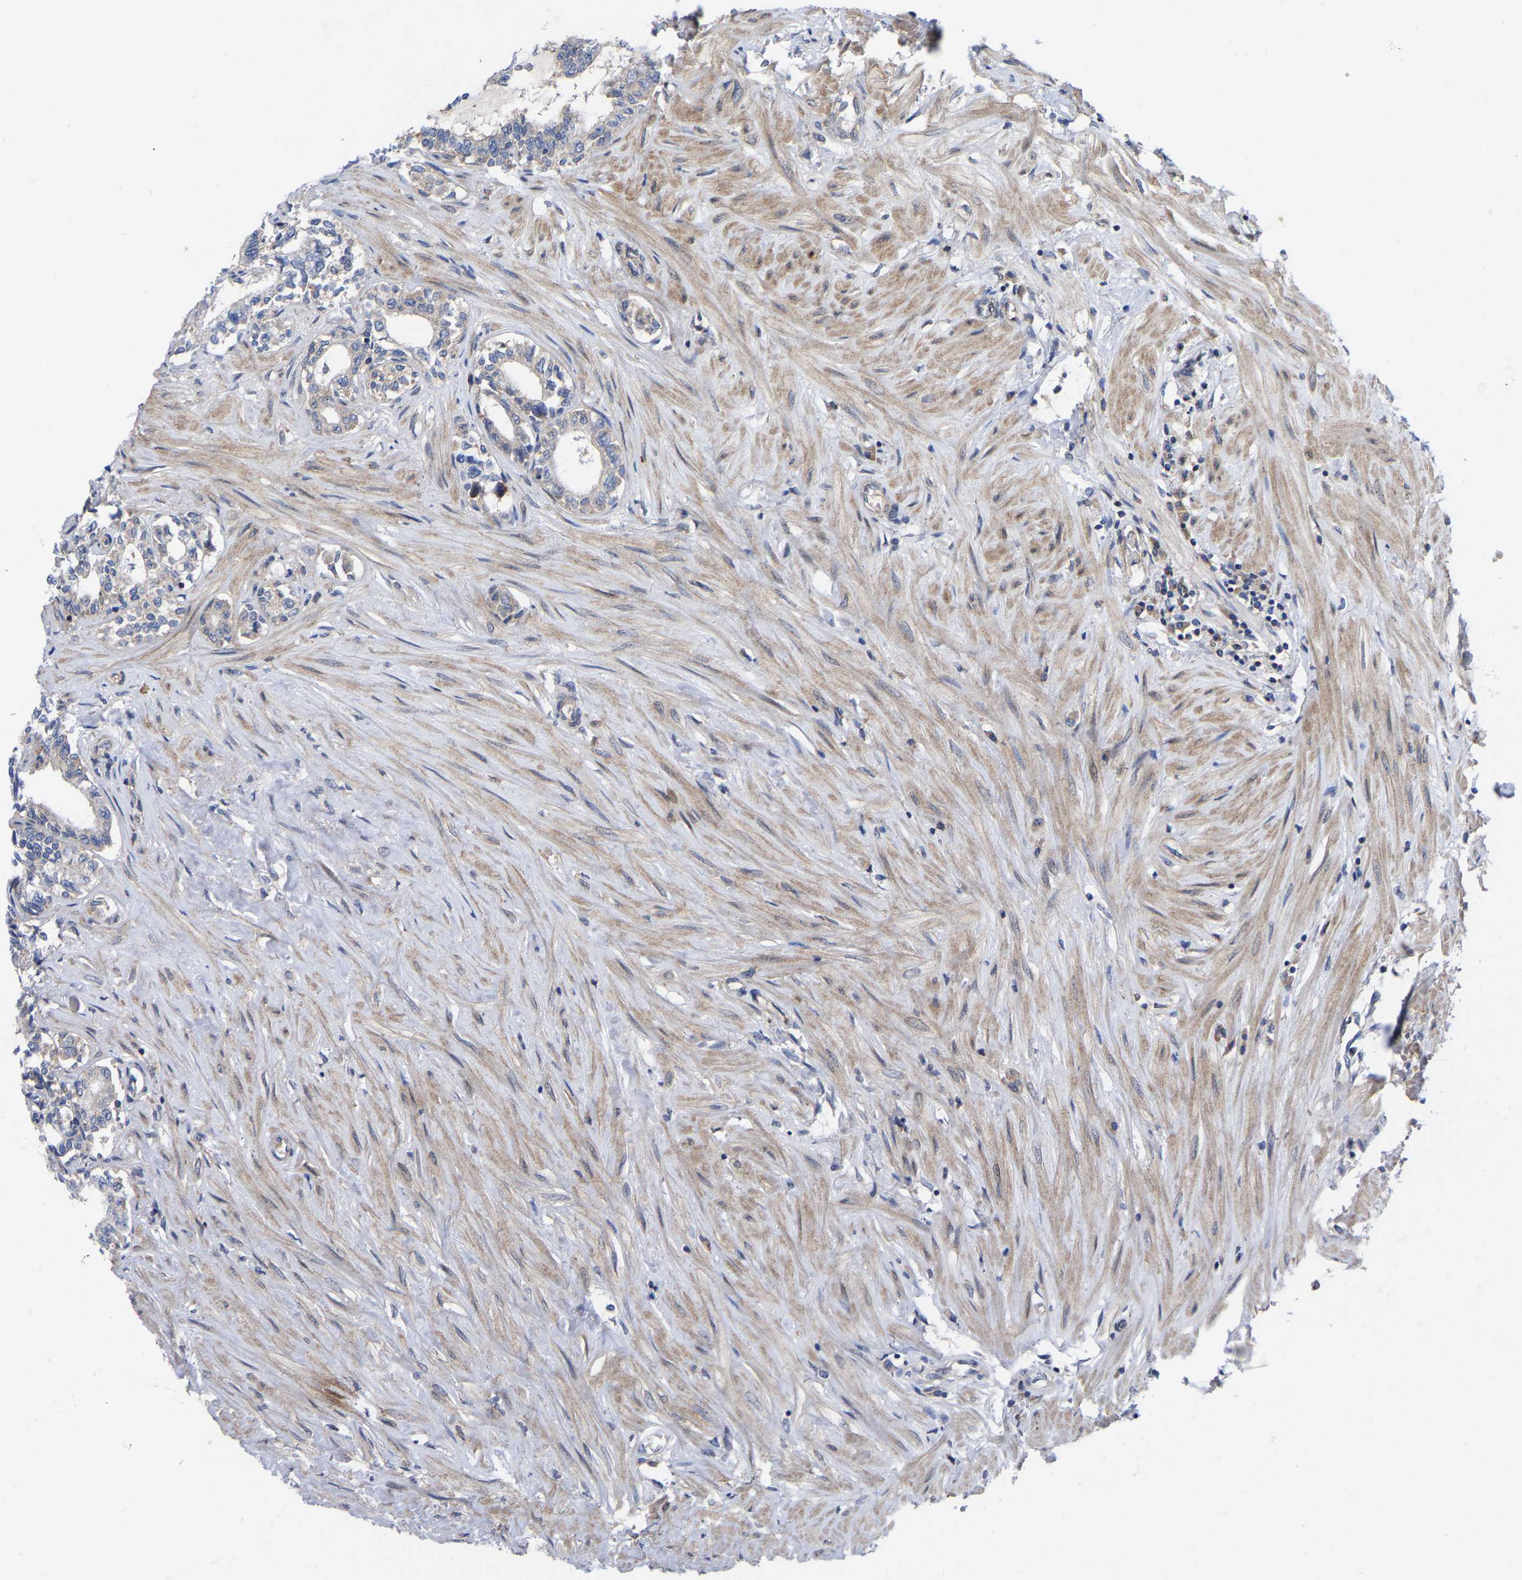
{"staining": {"intensity": "negative", "quantity": "none", "location": "none"}, "tissue": "seminal vesicle", "cell_type": "Glandular cells", "image_type": "normal", "snomed": [{"axis": "morphology", "description": "Normal tissue, NOS"}, {"axis": "morphology", "description": "Adenocarcinoma, High grade"}, {"axis": "topography", "description": "Prostate"}, {"axis": "topography", "description": "Seminal veicle"}], "caption": "Image shows no protein positivity in glandular cells of normal seminal vesicle.", "gene": "TCP1", "patient": {"sex": "male", "age": 55}}